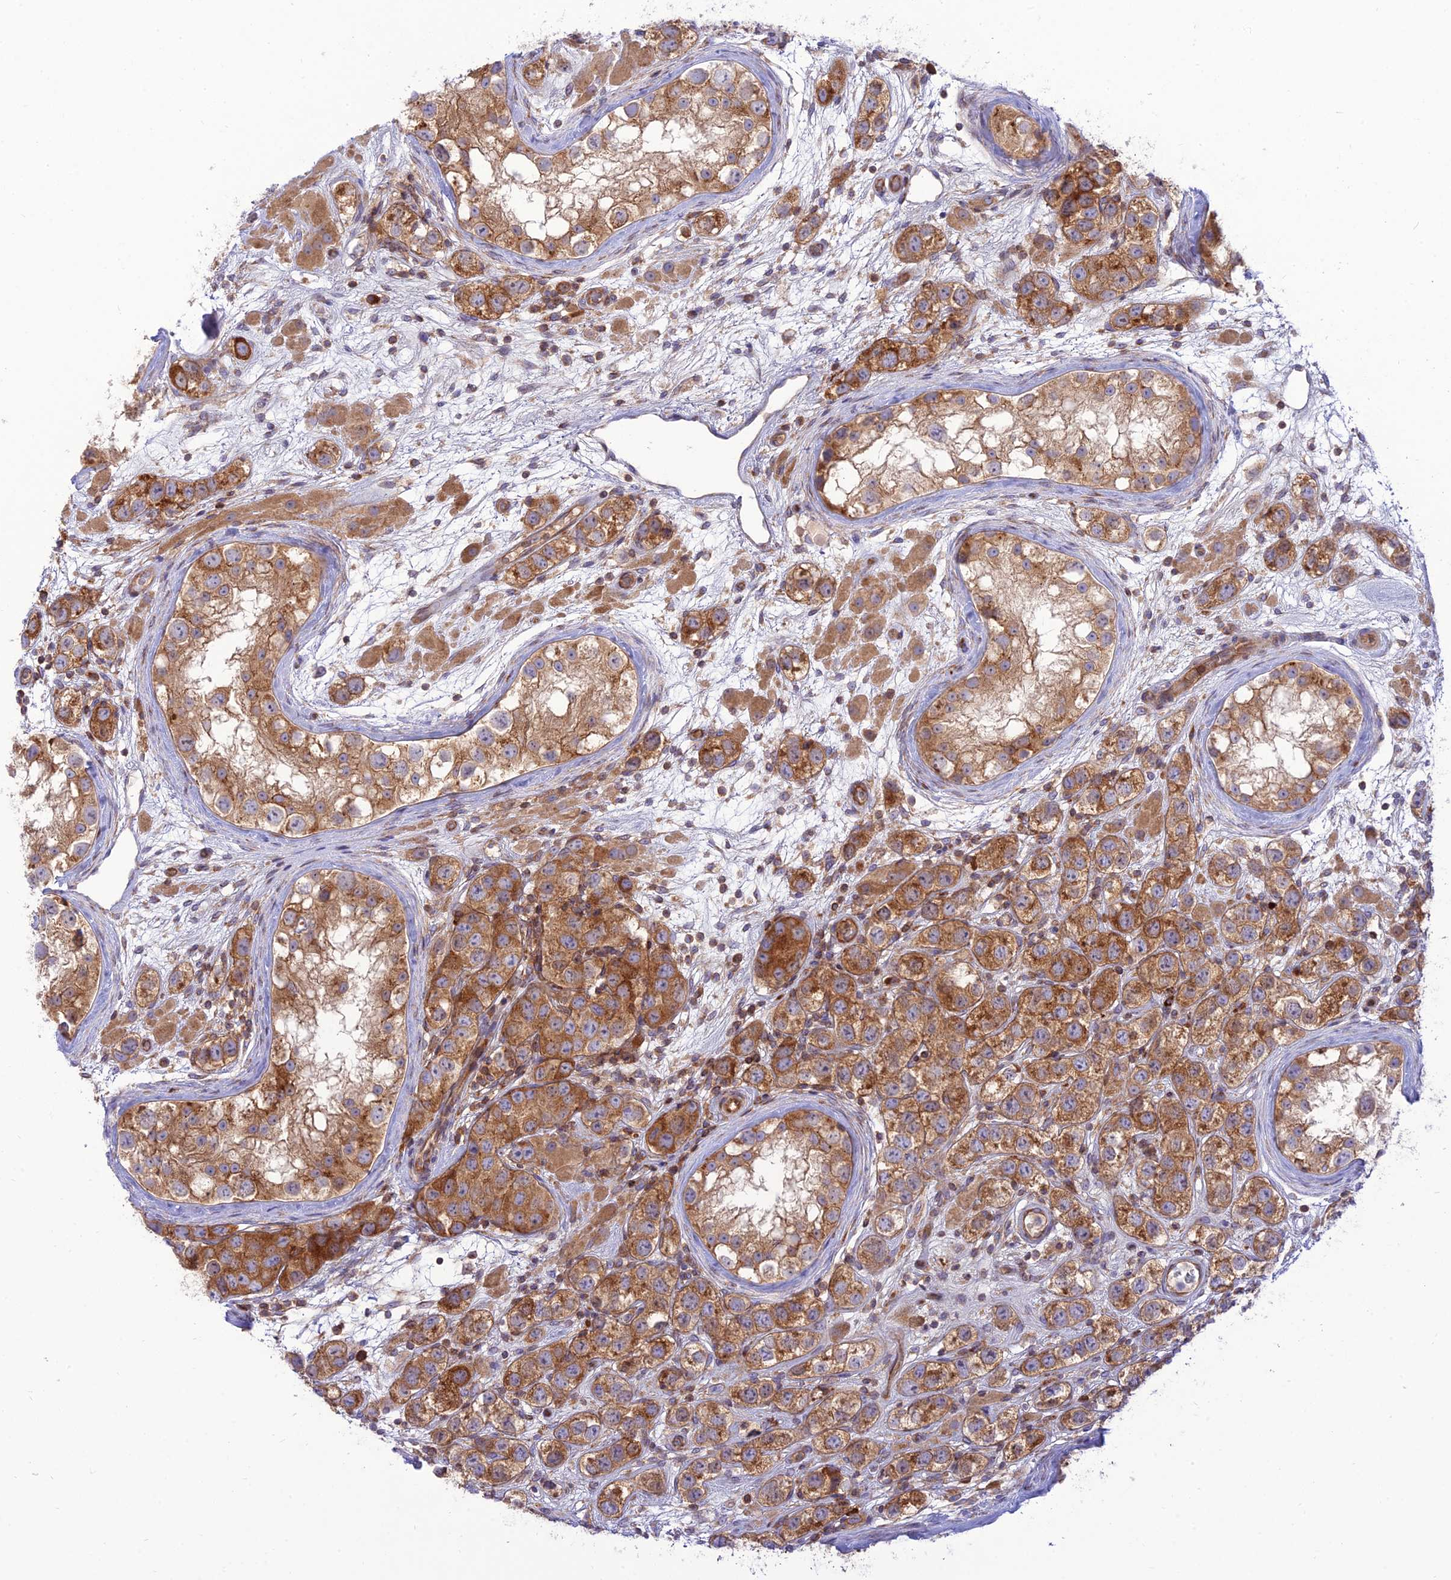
{"staining": {"intensity": "moderate", "quantity": ">75%", "location": "cytoplasmic/membranous"}, "tissue": "testis cancer", "cell_type": "Tumor cells", "image_type": "cancer", "snomed": [{"axis": "morphology", "description": "Seminoma, NOS"}, {"axis": "topography", "description": "Testis"}], "caption": "Immunohistochemical staining of seminoma (testis) displays medium levels of moderate cytoplasmic/membranous protein expression in approximately >75% of tumor cells.", "gene": "PIMREG", "patient": {"sex": "male", "age": 28}}